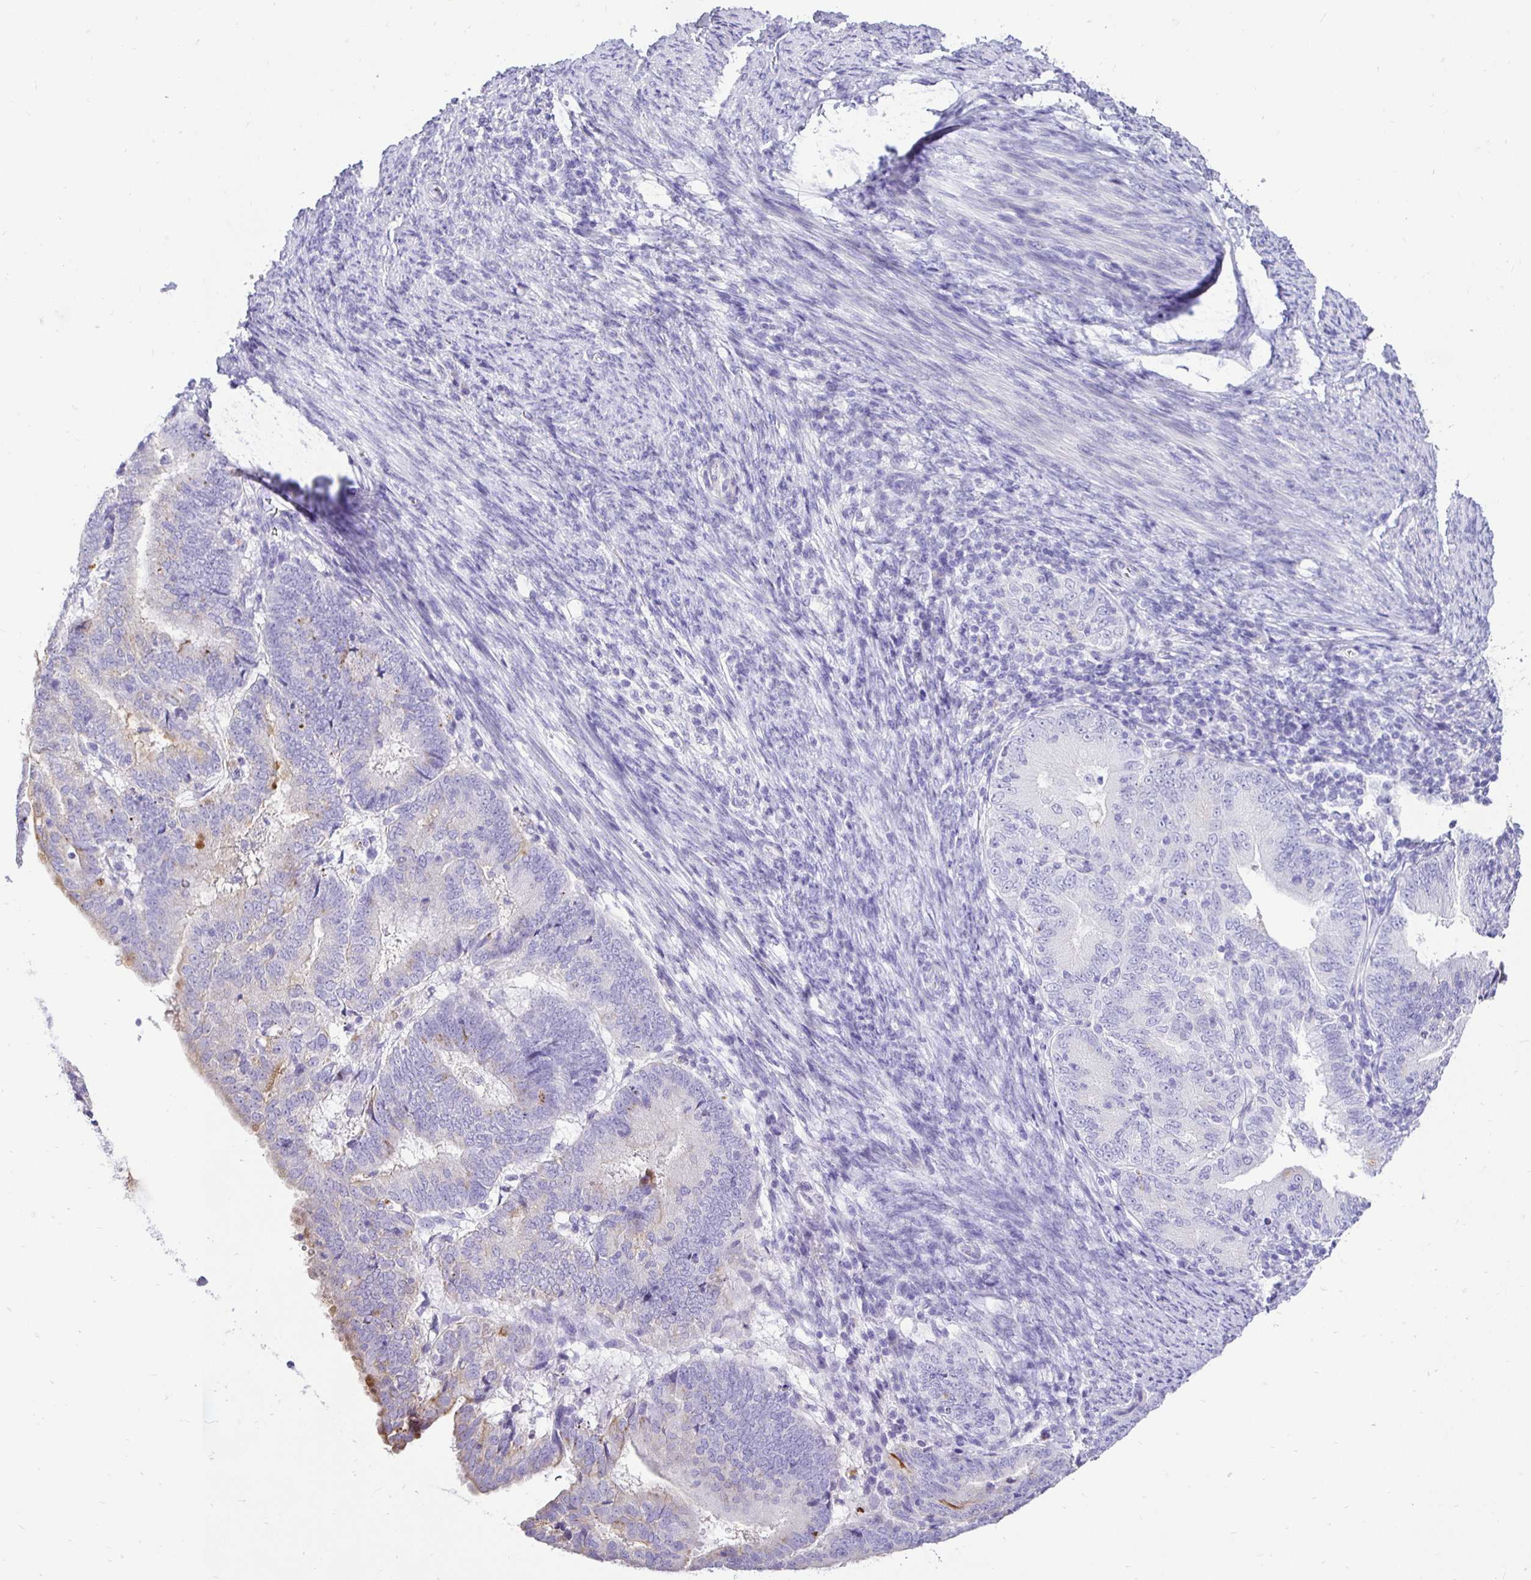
{"staining": {"intensity": "moderate", "quantity": "<25%", "location": "cytoplasmic/membranous"}, "tissue": "endometrial cancer", "cell_type": "Tumor cells", "image_type": "cancer", "snomed": [{"axis": "morphology", "description": "Adenocarcinoma, NOS"}, {"axis": "topography", "description": "Endometrium"}], "caption": "The immunohistochemical stain shows moderate cytoplasmic/membranous expression in tumor cells of endometrial cancer tissue. The staining was performed using DAB (3,3'-diaminobenzidine) to visualize the protein expression in brown, while the nuclei were stained in blue with hematoxylin (Magnification: 20x).", "gene": "TAF1D", "patient": {"sex": "female", "age": 70}}